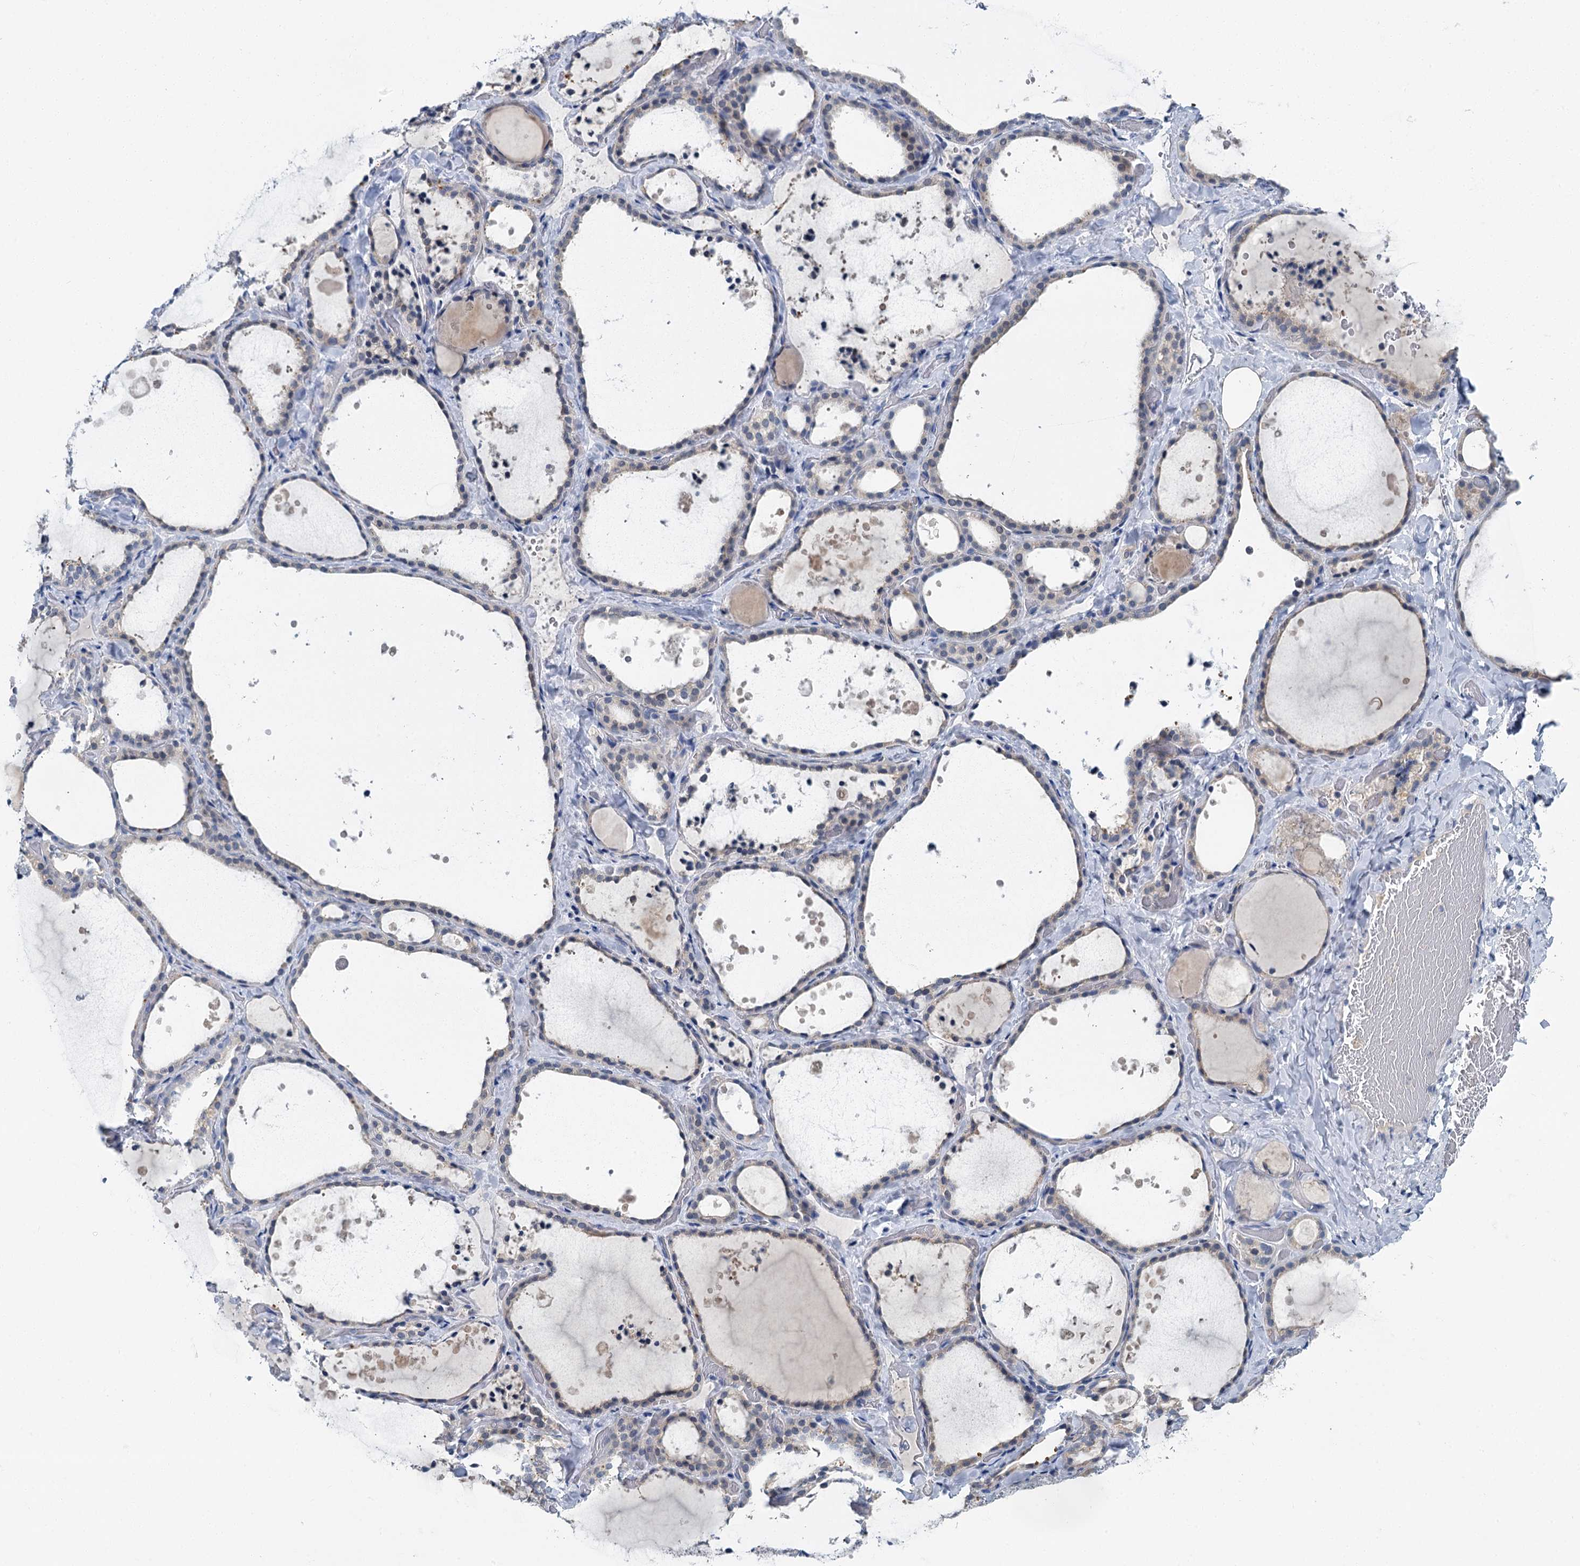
{"staining": {"intensity": "weak", "quantity": "25%-75%", "location": "nuclear"}, "tissue": "thyroid gland", "cell_type": "Glandular cells", "image_type": "normal", "snomed": [{"axis": "morphology", "description": "Normal tissue, NOS"}, {"axis": "topography", "description": "Thyroid gland"}], "caption": "The image demonstrates staining of benign thyroid gland, revealing weak nuclear protein staining (brown color) within glandular cells.", "gene": "SPINK9", "patient": {"sex": "female", "age": 44}}